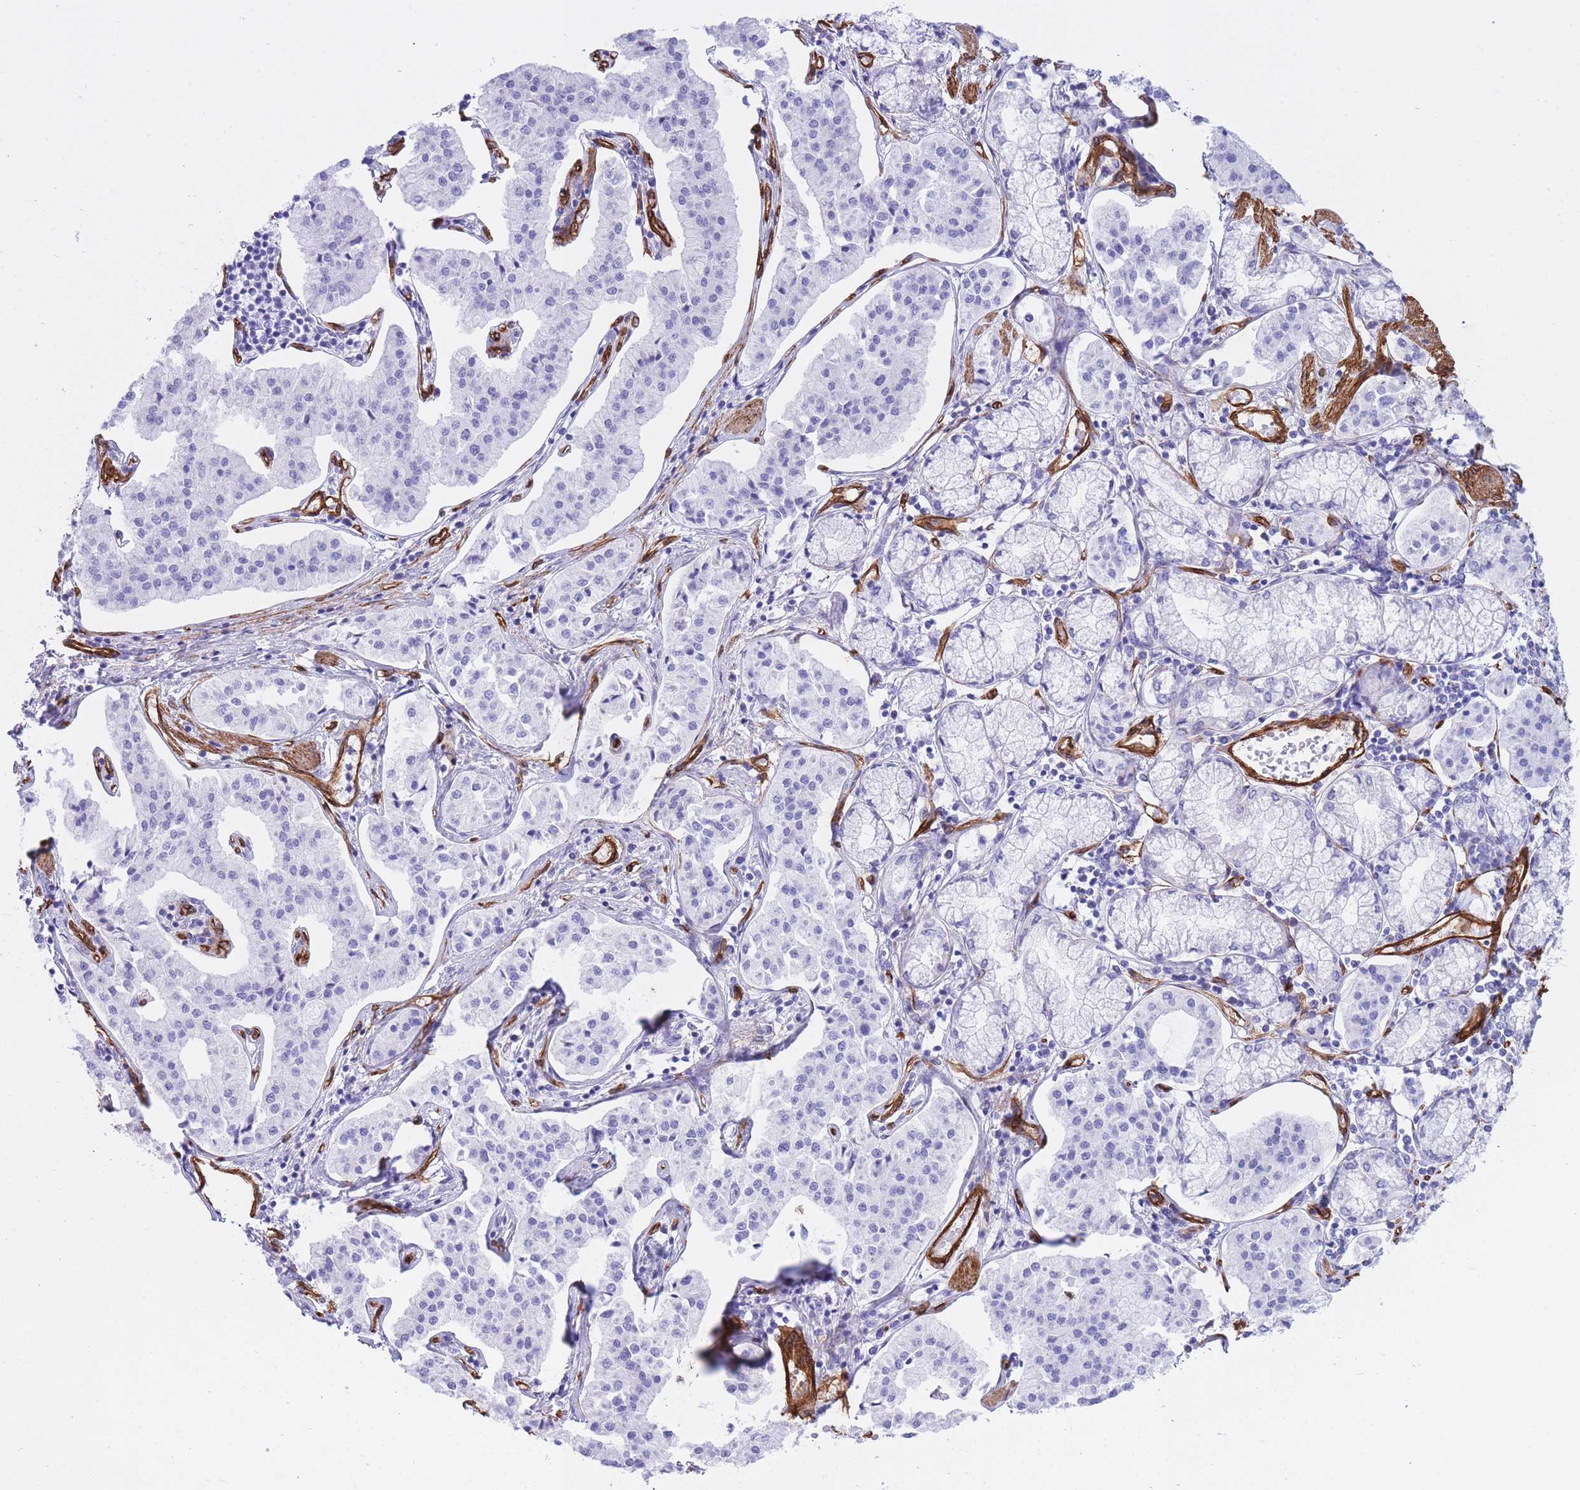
{"staining": {"intensity": "negative", "quantity": "none", "location": "none"}, "tissue": "pancreatic cancer", "cell_type": "Tumor cells", "image_type": "cancer", "snomed": [{"axis": "morphology", "description": "Adenocarcinoma, NOS"}, {"axis": "topography", "description": "Pancreas"}], "caption": "This is an immunohistochemistry (IHC) image of human pancreatic cancer. There is no staining in tumor cells.", "gene": "CAVIN1", "patient": {"sex": "female", "age": 50}}